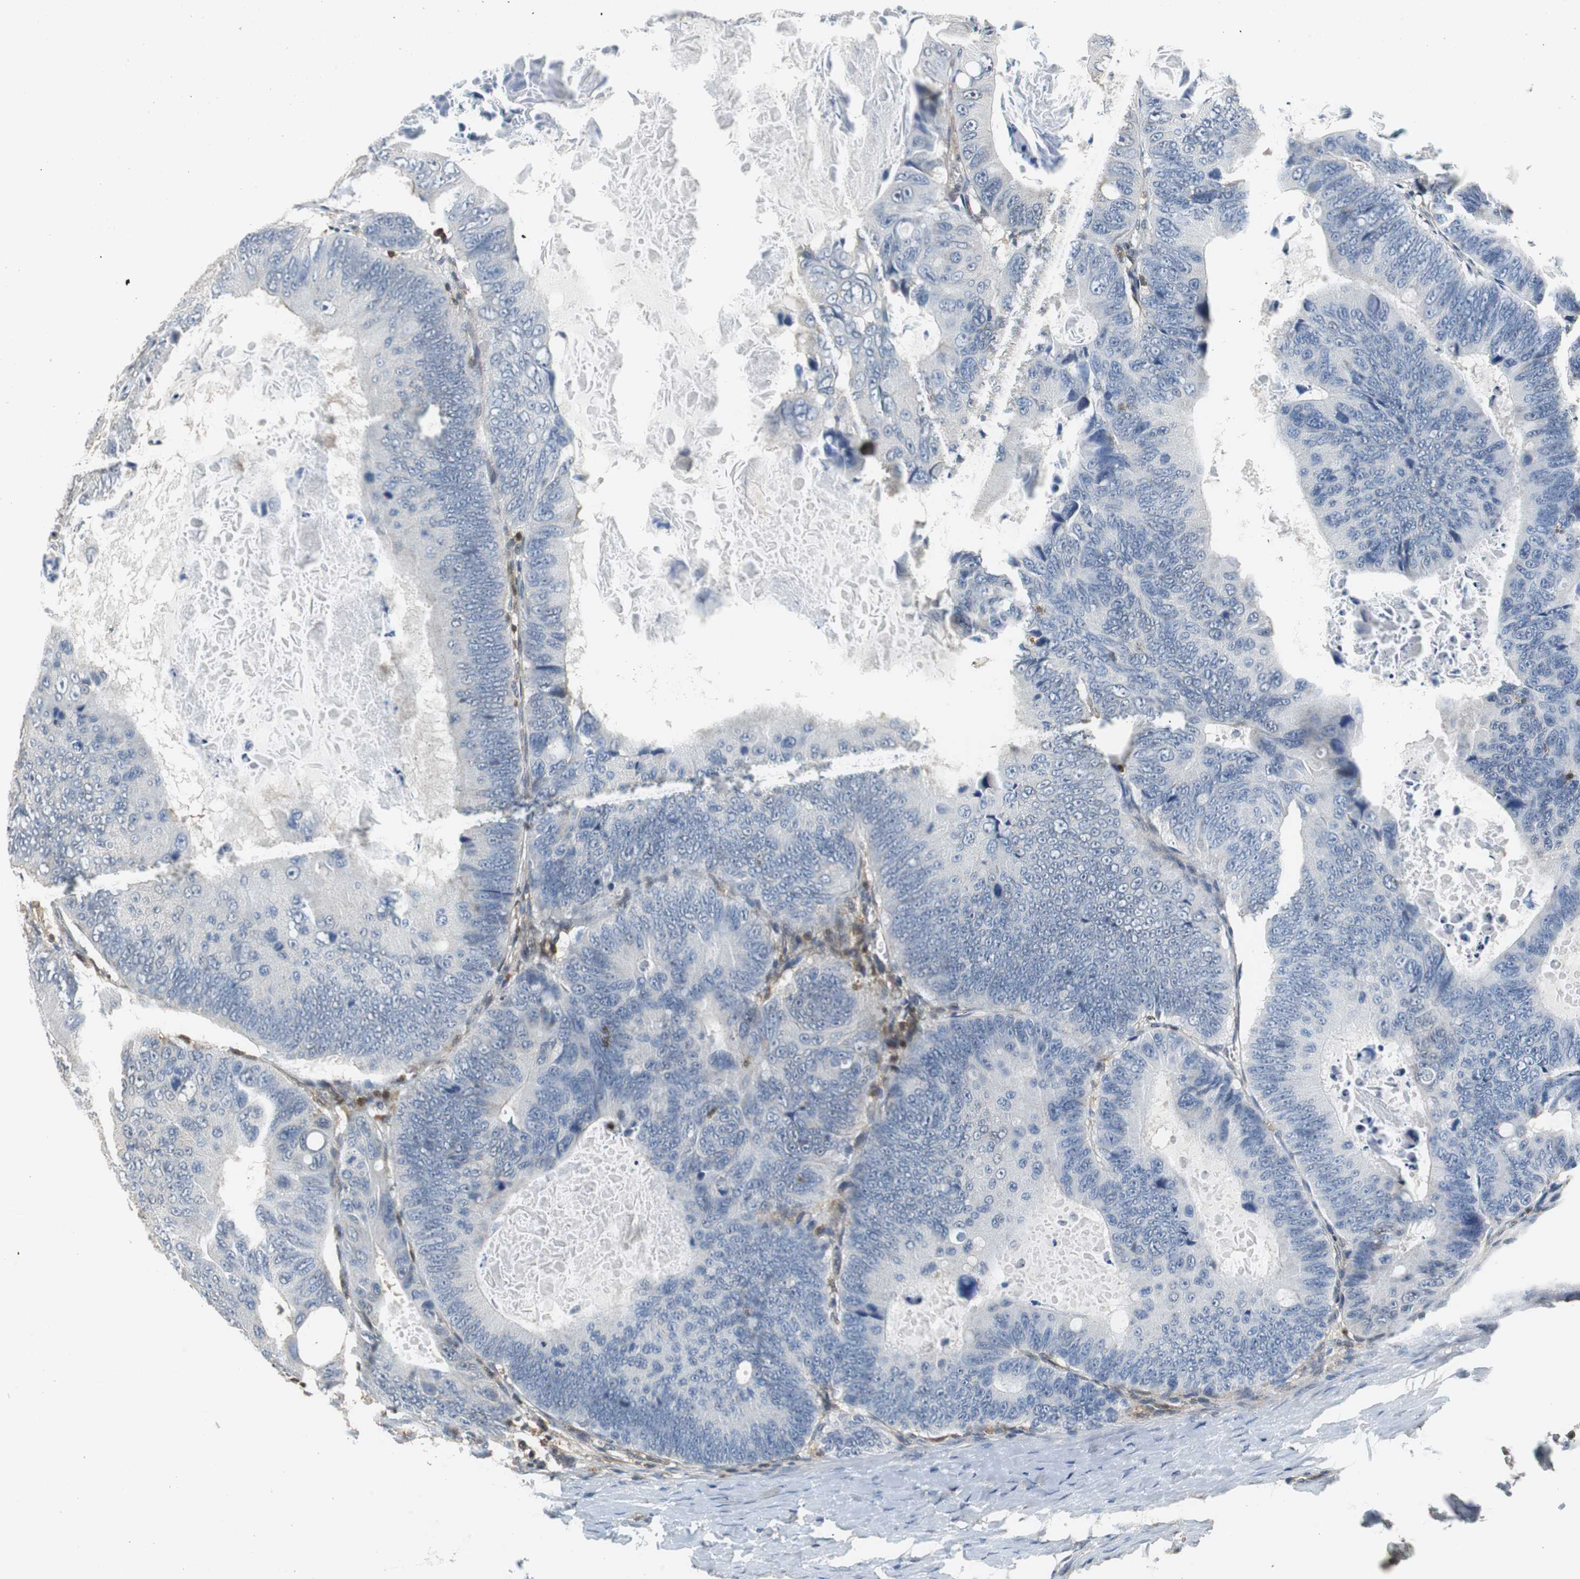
{"staining": {"intensity": "negative", "quantity": "none", "location": "none"}, "tissue": "colorectal cancer", "cell_type": "Tumor cells", "image_type": "cancer", "snomed": [{"axis": "morphology", "description": "Adenocarcinoma, NOS"}, {"axis": "topography", "description": "Colon"}], "caption": "A histopathology image of colorectal adenocarcinoma stained for a protein demonstrates no brown staining in tumor cells.", "gene": "GSDMD", "patient": {"sex": "female", "age": 55}}